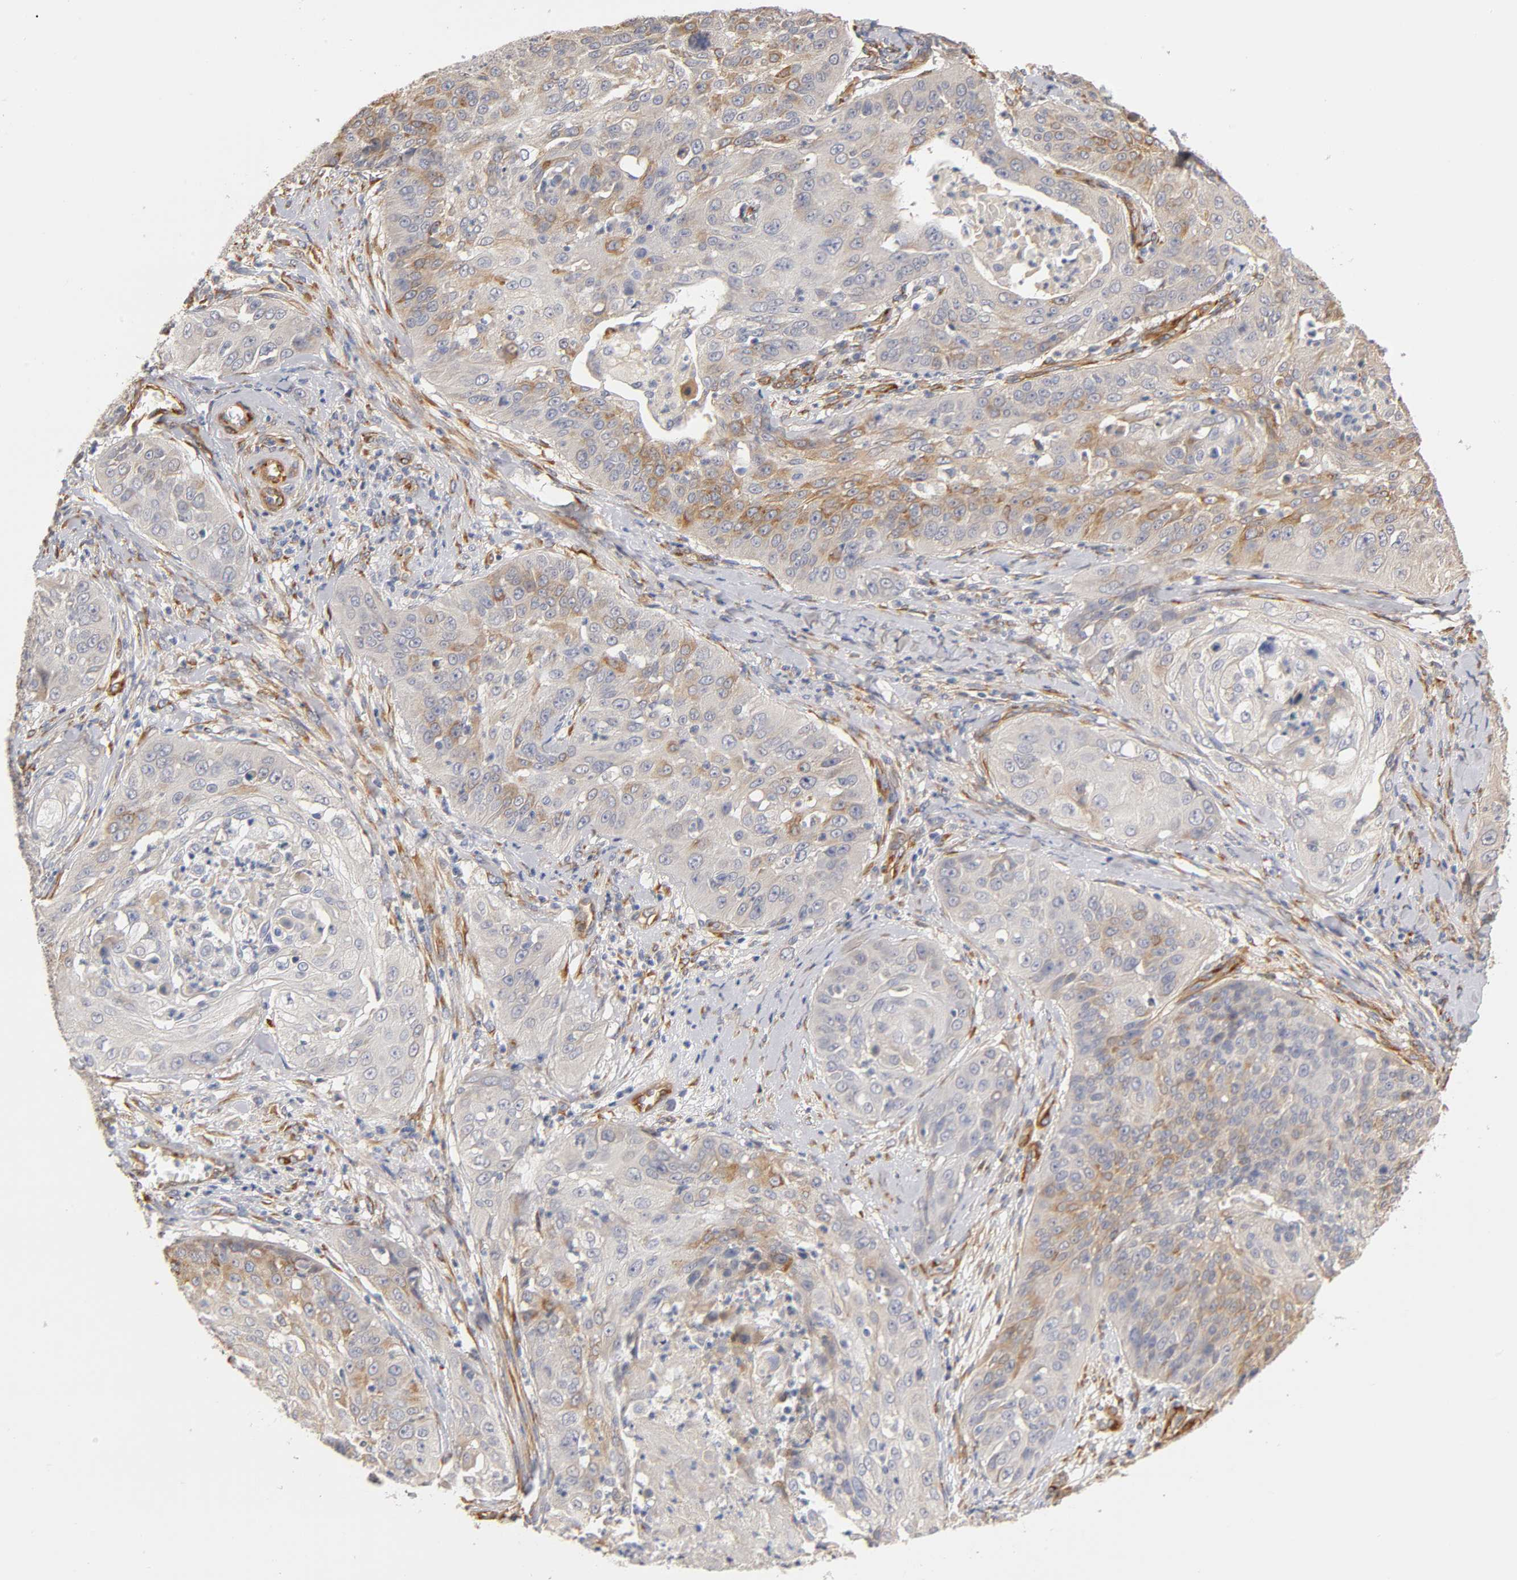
{"staining": {"intensity": "weak", "quantity": "25%-75%", "location": "cytoplasmic/membranous"}, "tissue": "cervical cancer", "cell_type": "Tumor cells", "image_type": "cancer", "snomed": [{"axis": "morphology", "description": "Squamous cell carcinoma, NOS"}, {"axis": "topography", "description": "Cervix"}], "caption": "Weak cytoplasmic/membranous staining for a protein is identified in approximately 25%-75% of tumor cells of squamous cell carcinoma (cervical) using immunohistochemistry (IHC).", "gene": "LAMB1", "patient": {"sex": "female", "age": 64}}